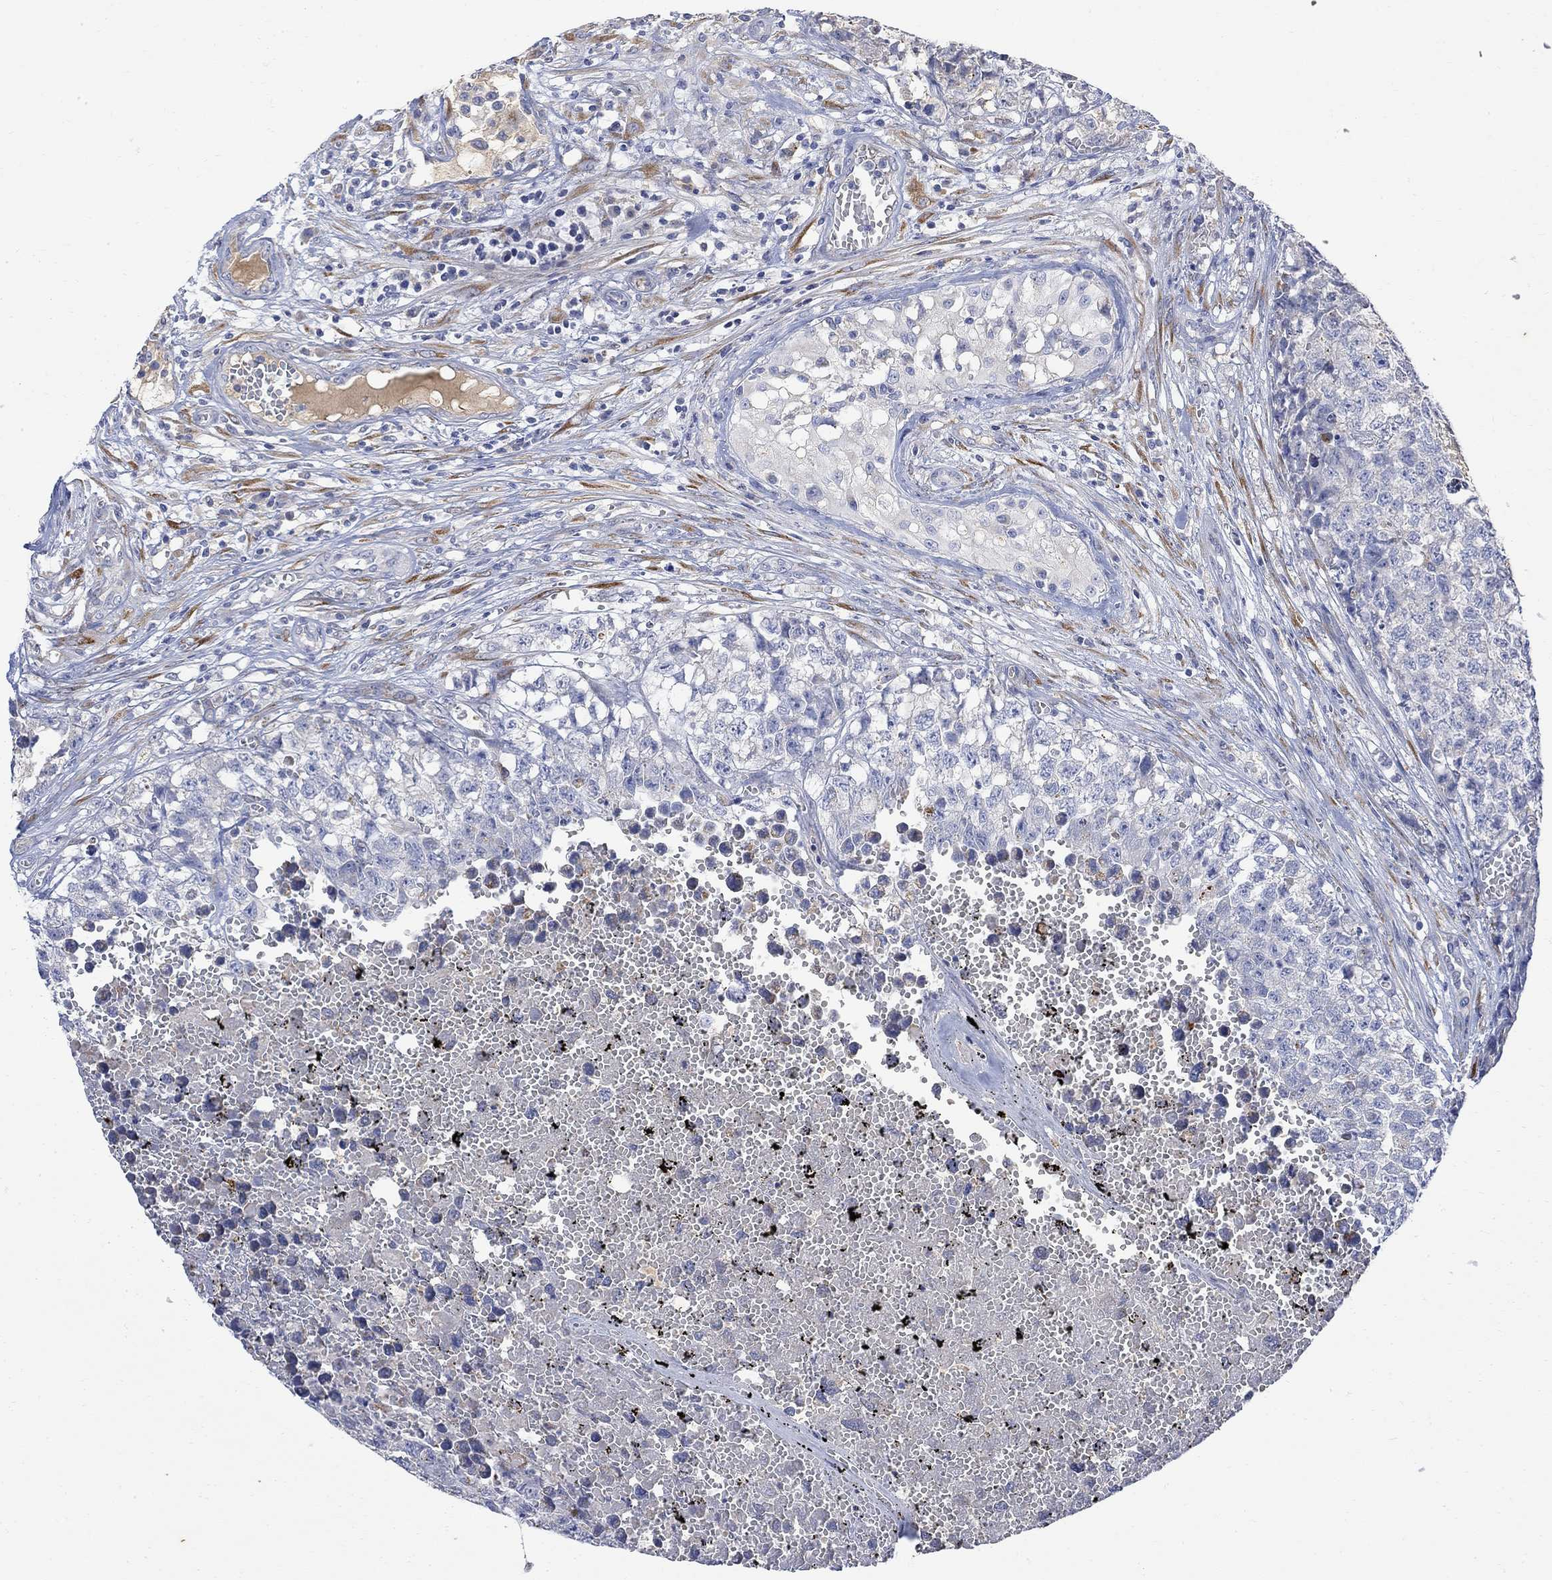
{"staining": {"intensity": "negative", "quantity": "none", "location": "none"}, "tissue": "testis cancer", "cell_type": "Tumor cells", "image_type": "cancer", "snomed": [{"axis": "morphology", "description": "Seminoma, NOS"}, {"axis": "morphology", "description": "Carcinoma, Embryonal, NOS"}, {"axis": "topography", "description": "Testis"}], "caption": "Immunohistochemistry photomicrograph of neoplastic tissue: human testis cancer (seminoma) stained with DAB exhibits no significant protein expression in tumor cells.", "gene": "FNDC5", "patient": {"sex": "male", "age": 22}}